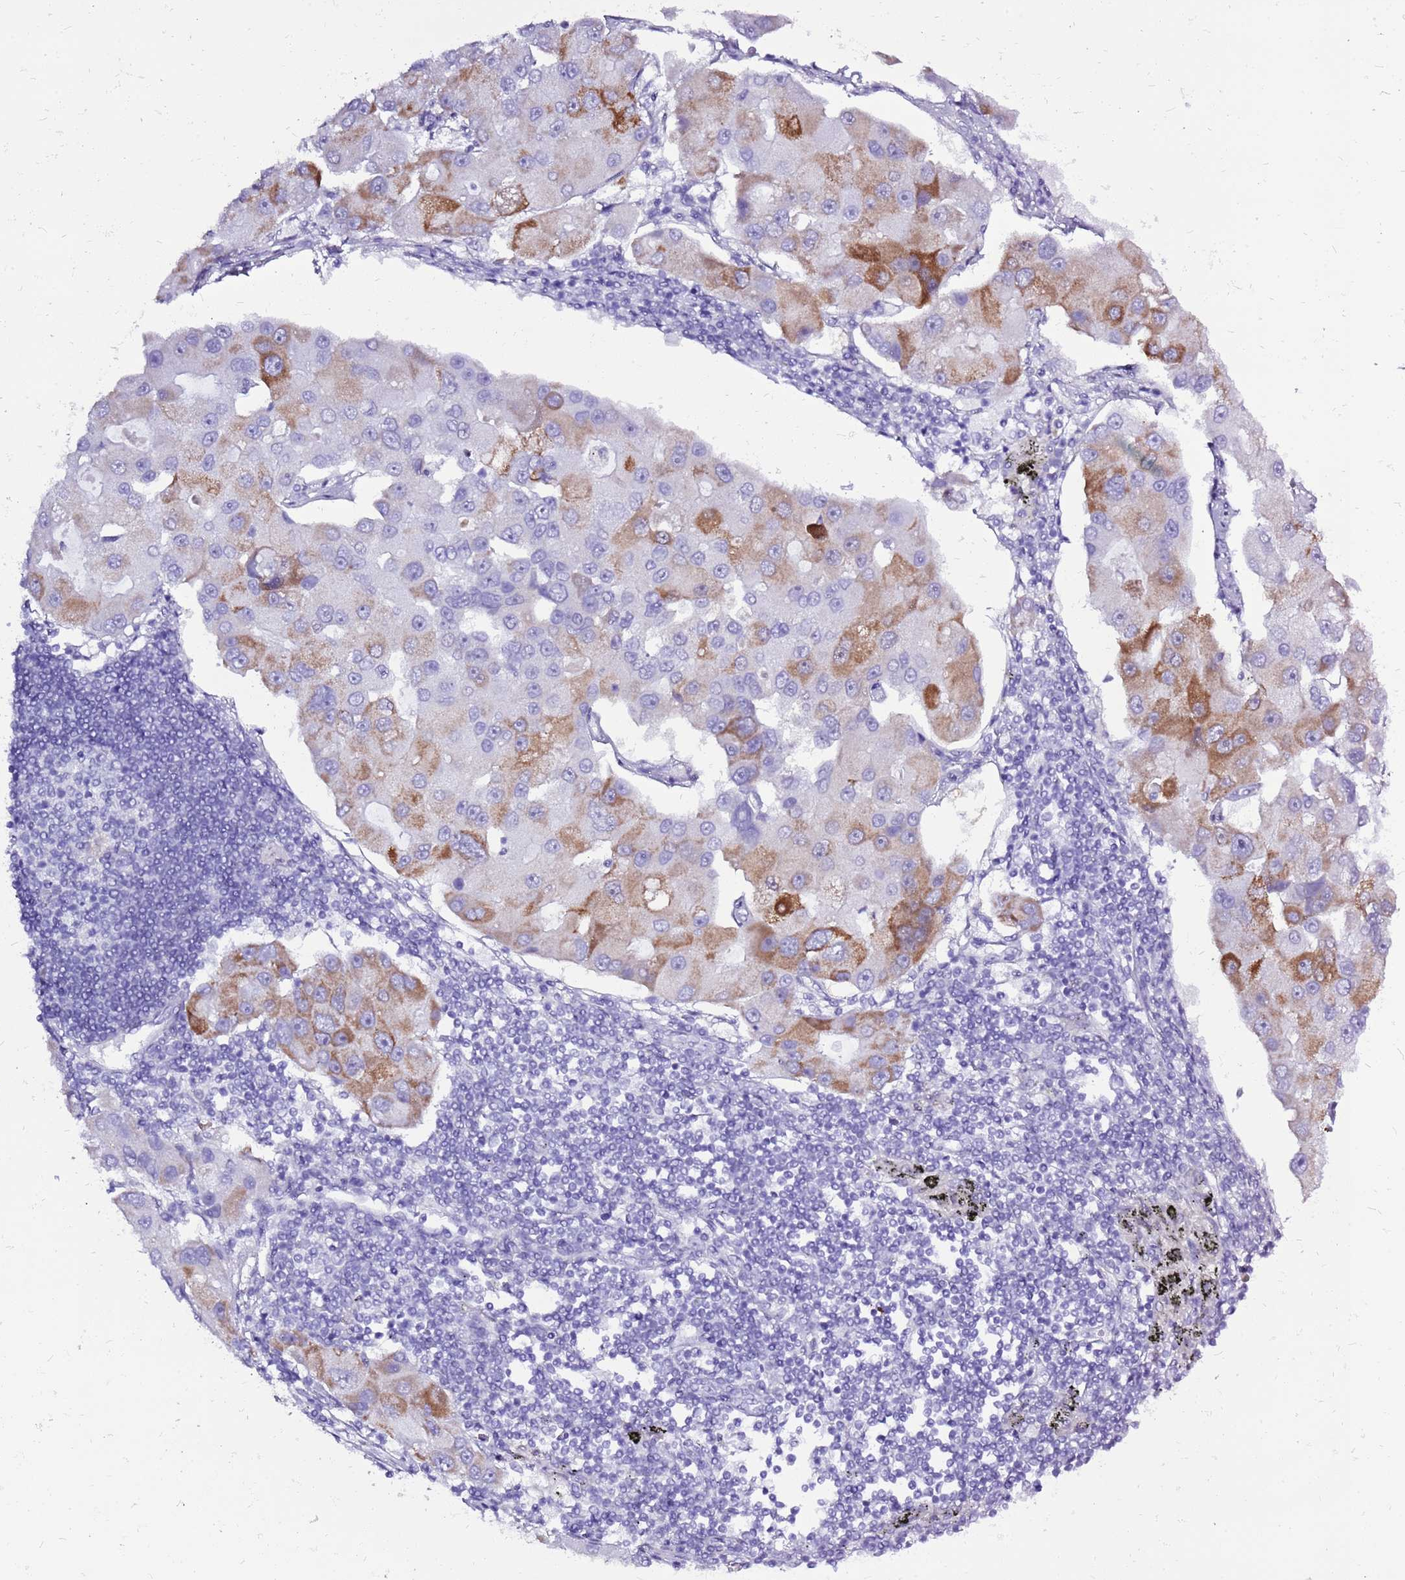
{"staining": {"intensity": "moderate", "quantity": "<25%", "location": "cytoplasmic/membranous"}, "tissue": "lung cancer", "cell_type": "Tumor cells", "image_type": "cancer", "snomed": [{"axis": "morphology", "description": "Adenocarcinoma, NOS"}, {"axis": "topography", "description": "Lung"}], "caption": "Immunohistochemistry (IHC) micrograph of neoplastic tissue: human lung adenocarcinoma stained using immunohistochemistry exhibits low levels of moderate protein expression localized specifically in the cytoplasmic/membranous of tumor cells, appearing as a cytoplasmic/membranous brown color.", "gene": "ACSS3", "patient": {"sex": "female", "age": 54}}